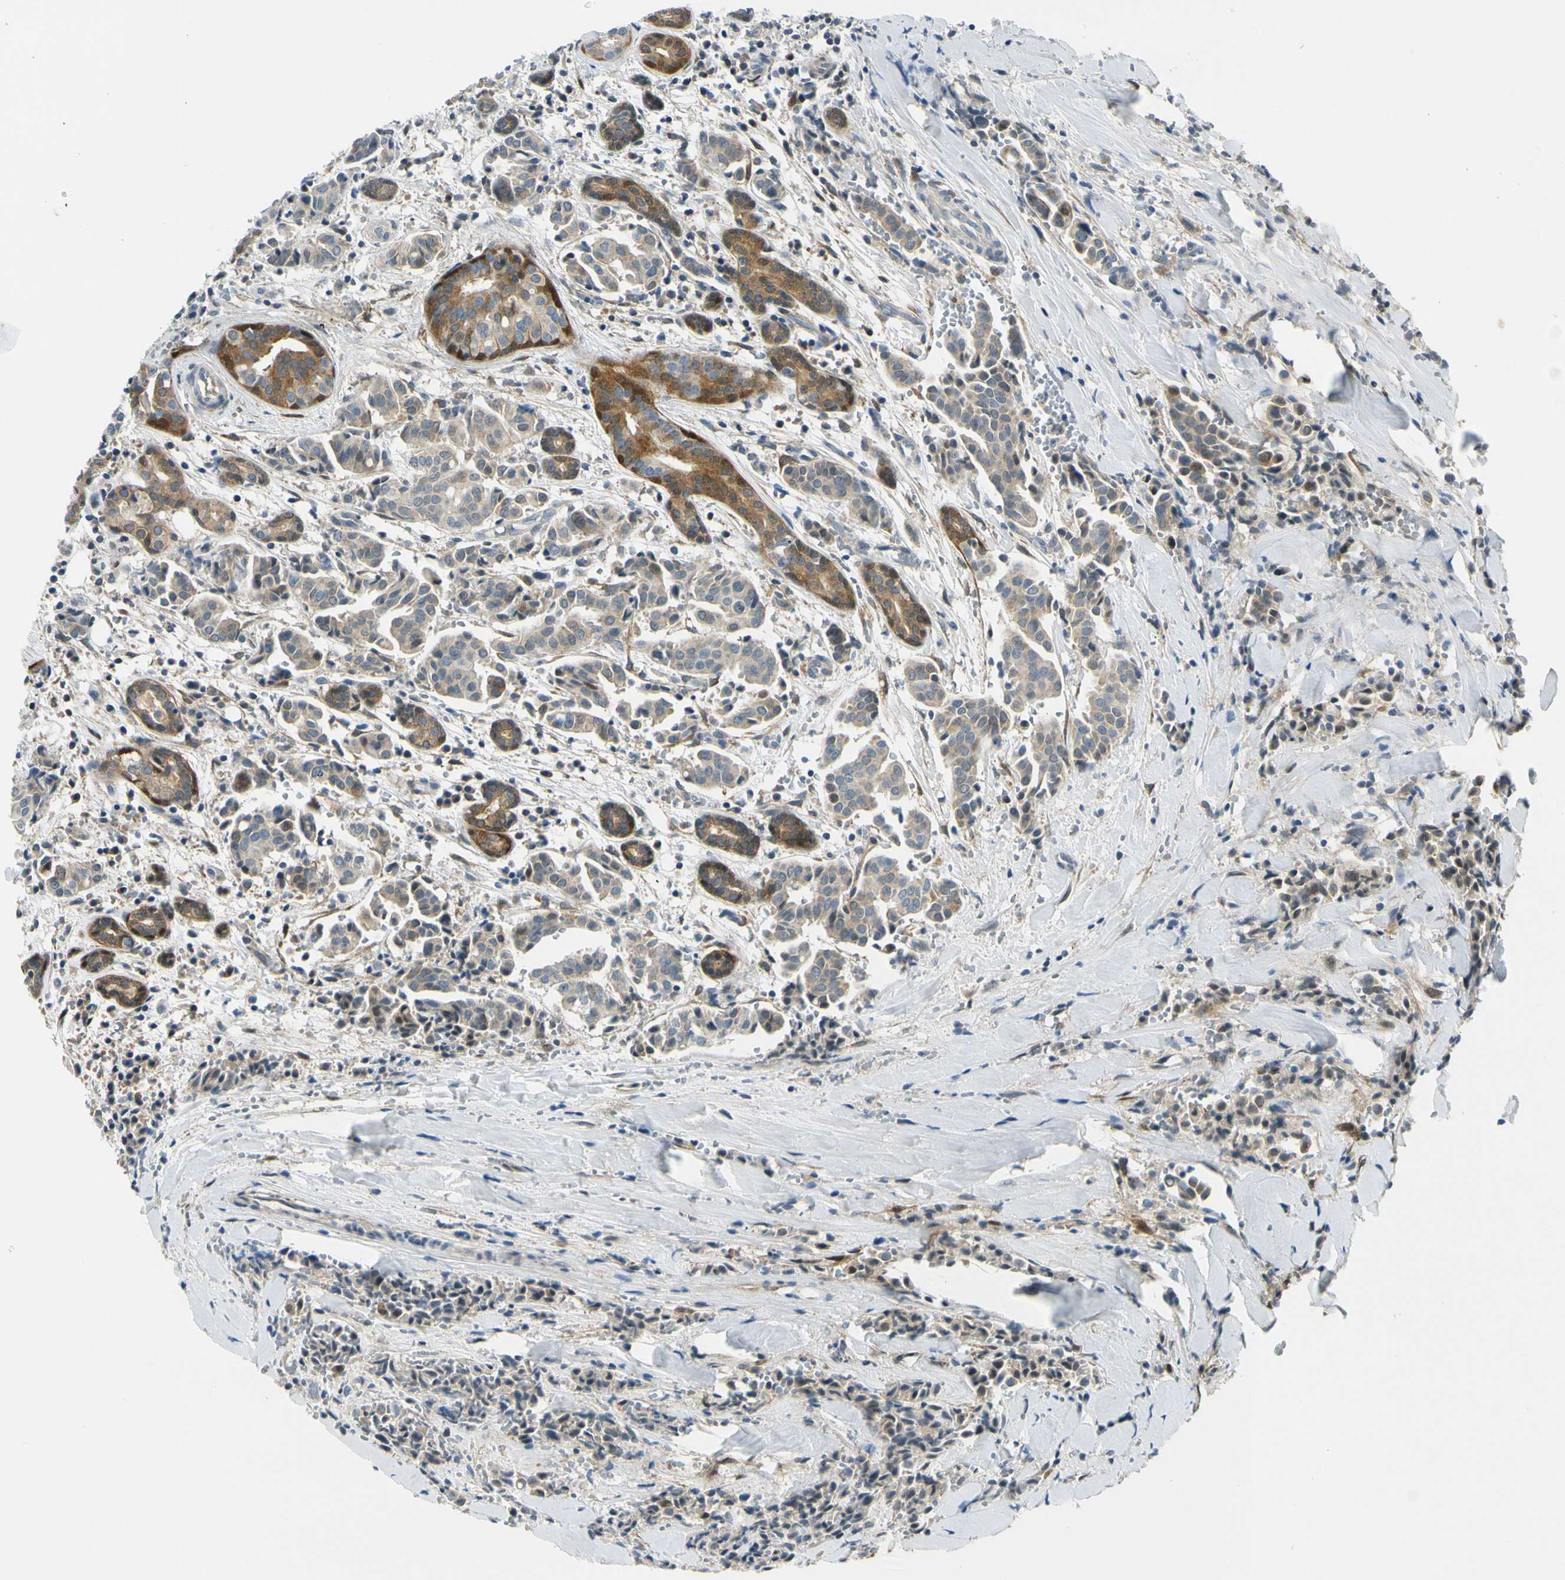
{"staining": {"intensity": "moderate", "quantity": "25%-75%", "location": "cytoplasmic/membranous"}, "tissue": "head and neck cancer", "cell_type": "Tumor cells", "image_type": "cancer", "snomed": [{"axis": "morphology", "description": "Adenocarcinoma, NOS"}, {"axis": "topography", "description": "Salivary gland"}, {"axis": "topography", "description": "Head-Neck"}], "caption": "Brown immunohistochemical staining in human head and neck cancer exhibits moderate cytoplasmic/membranous expression in approximately 25%-75% of tumor cells.", "gene": "FHL2", "patient": {"sex": "female", "age": 59}}